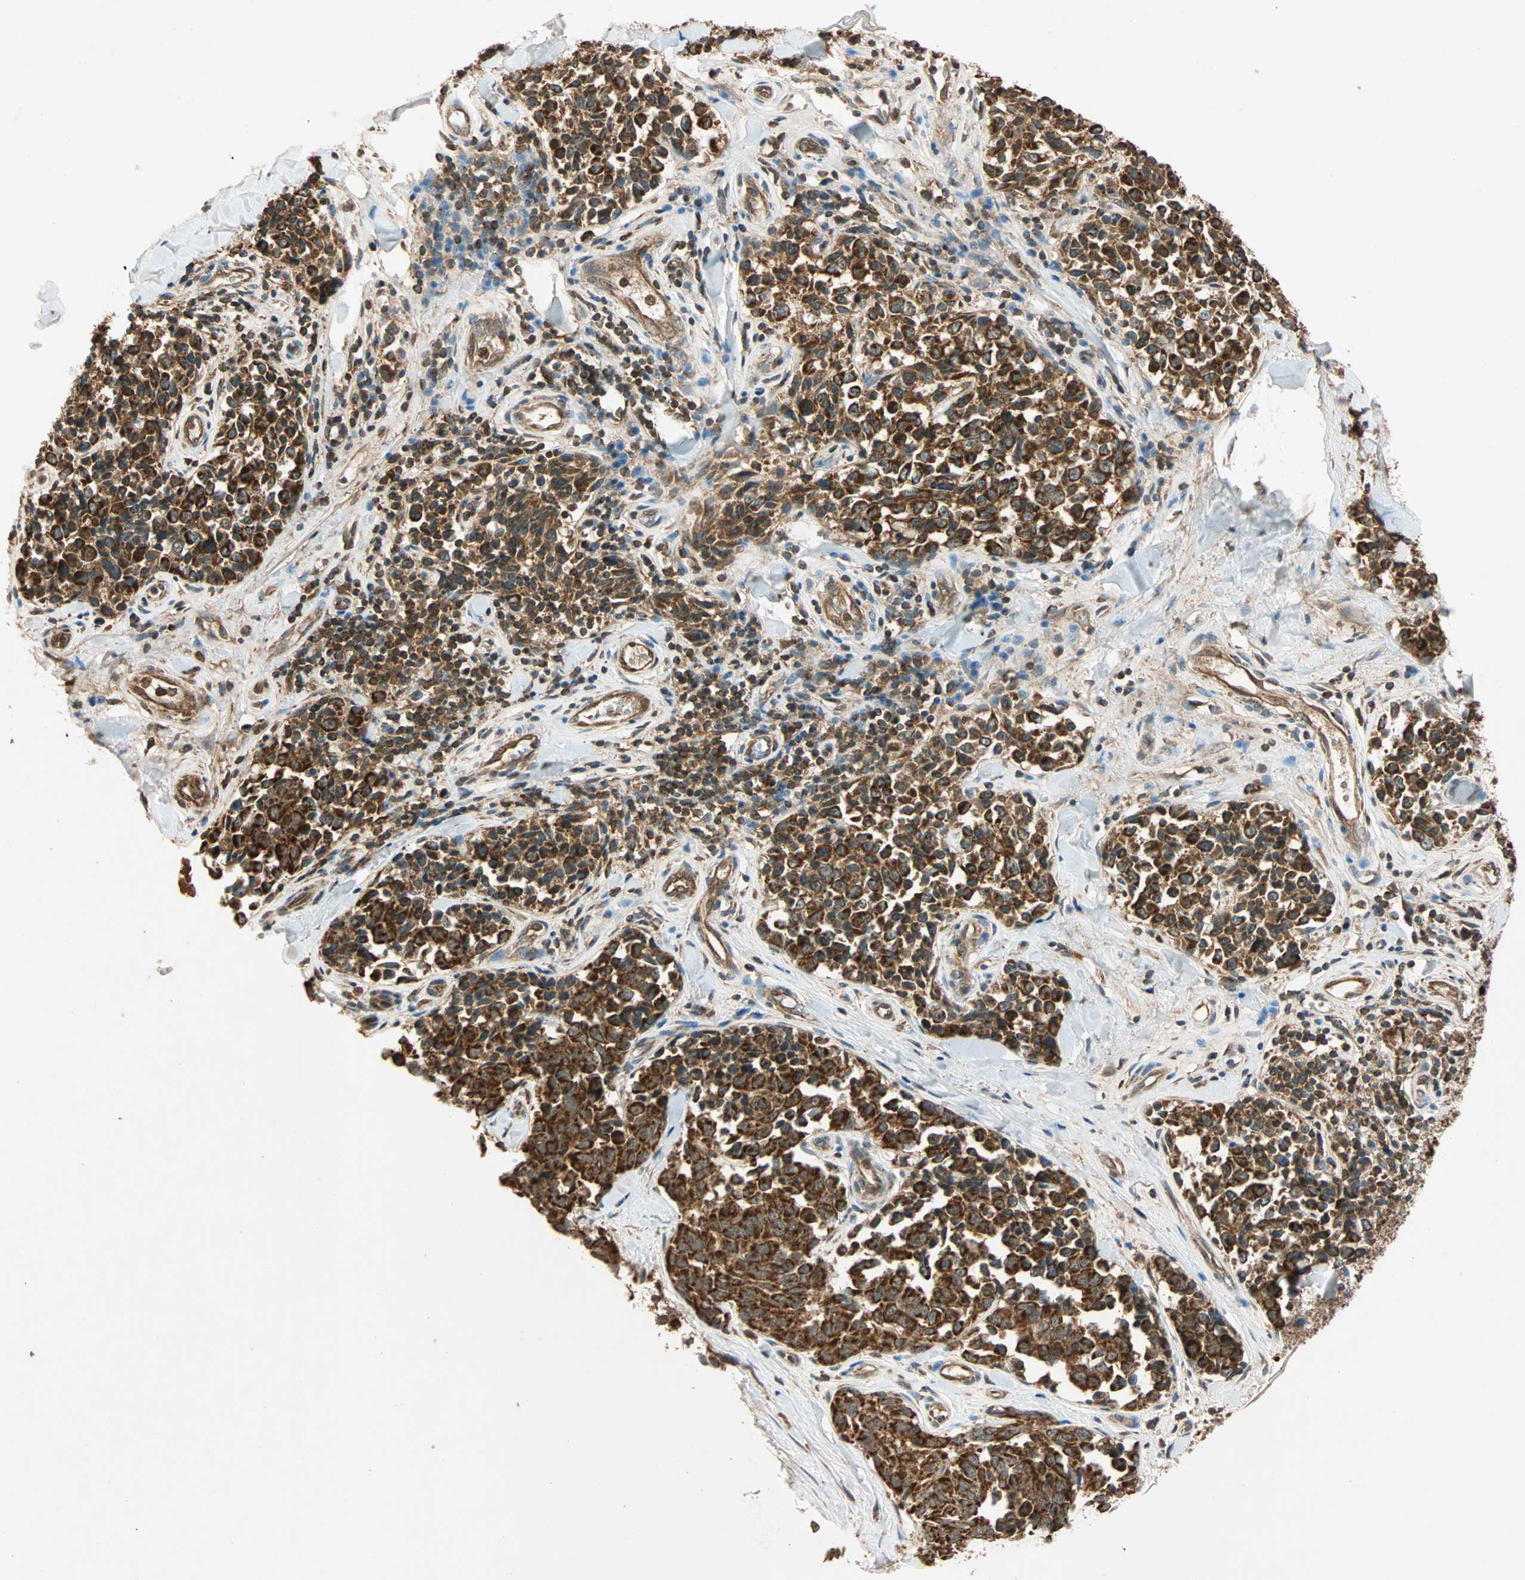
{"staining": {"intensity": "strong", "quantity": ">75%", "location": "cytoplasmic/membranous"}, "tissue": "melanoma", "cell_type": "Tumor cells", "image_type": "cancer", "snomed": [{"axis": "morphology", "description": "Malignant melanoma, NOS"}, {"axis": "topography", "description": "Skin"}], "caption": "IHC (DAB) staining of human melanoma demonstrates strong cytoplasmic/membranous protein positivity in approximately >75% of tumor cells.", "gene": "MAPK1", "patient": {"sex": "female", "age": 64}}